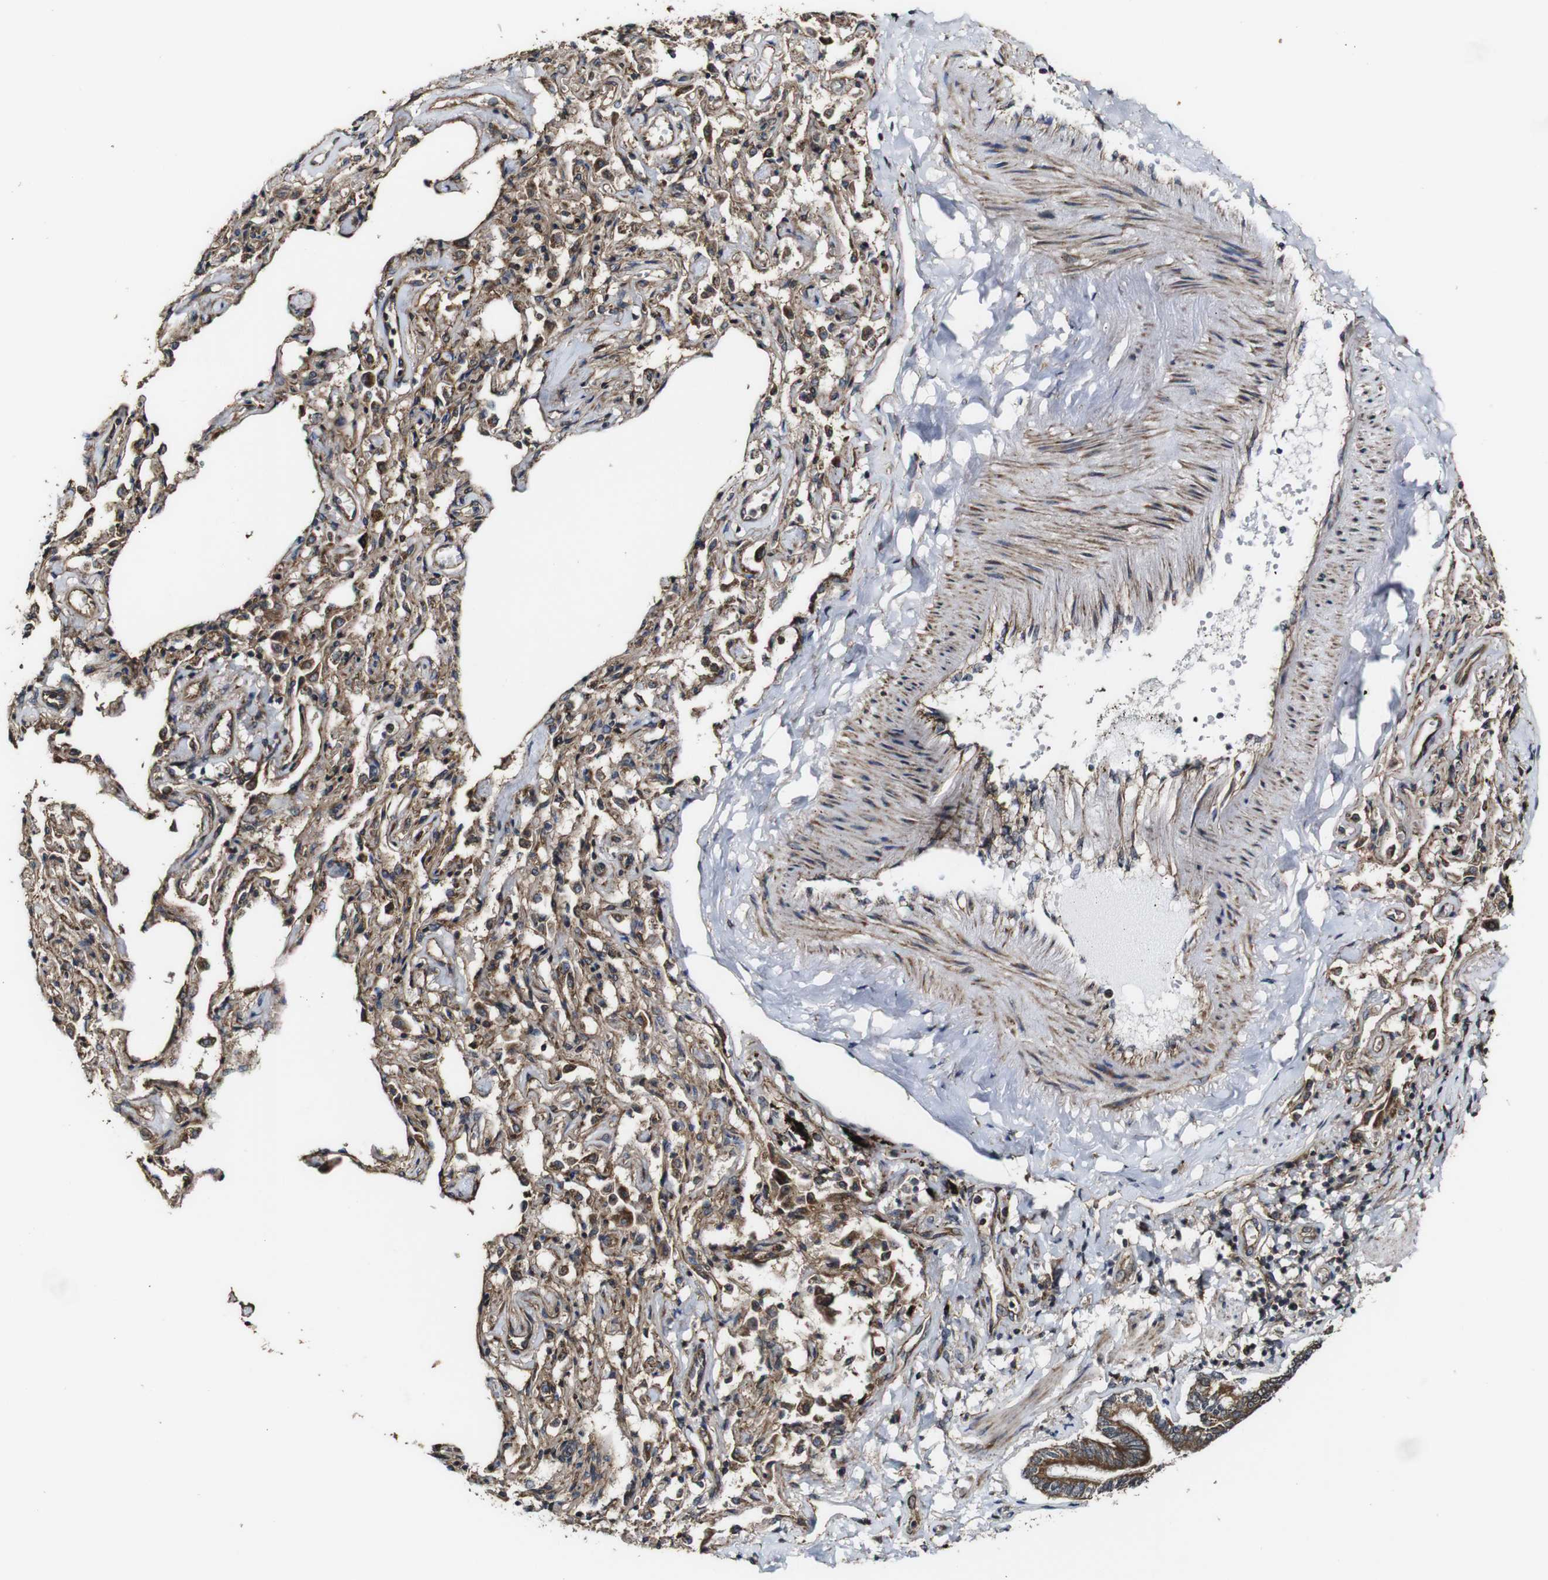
{"staining": {"intensity": "strong", "quantity": "25%-75%", "location": "cytoplasmic/membranous"}, "tissue": "bronchus", "cell_type": "Respiratory epithelial cells", "image_type": "normal", "snomed": [{"axis": "morphology", "description": "Normal tissue, NOS"}, {"axis": "topography", "description": "Bronchus"}, {"axis": "topography", "description": "Lung"}], "caption": "Immunohistochemical staining of unremarkable human bronchus exhibits strong cytoplasmic/membranous protein positivity in approximately 25%-75% of respiratory epithelial cells.", "gene": "BTN3A3", "patient": {"sex": "male", "age": 64}}